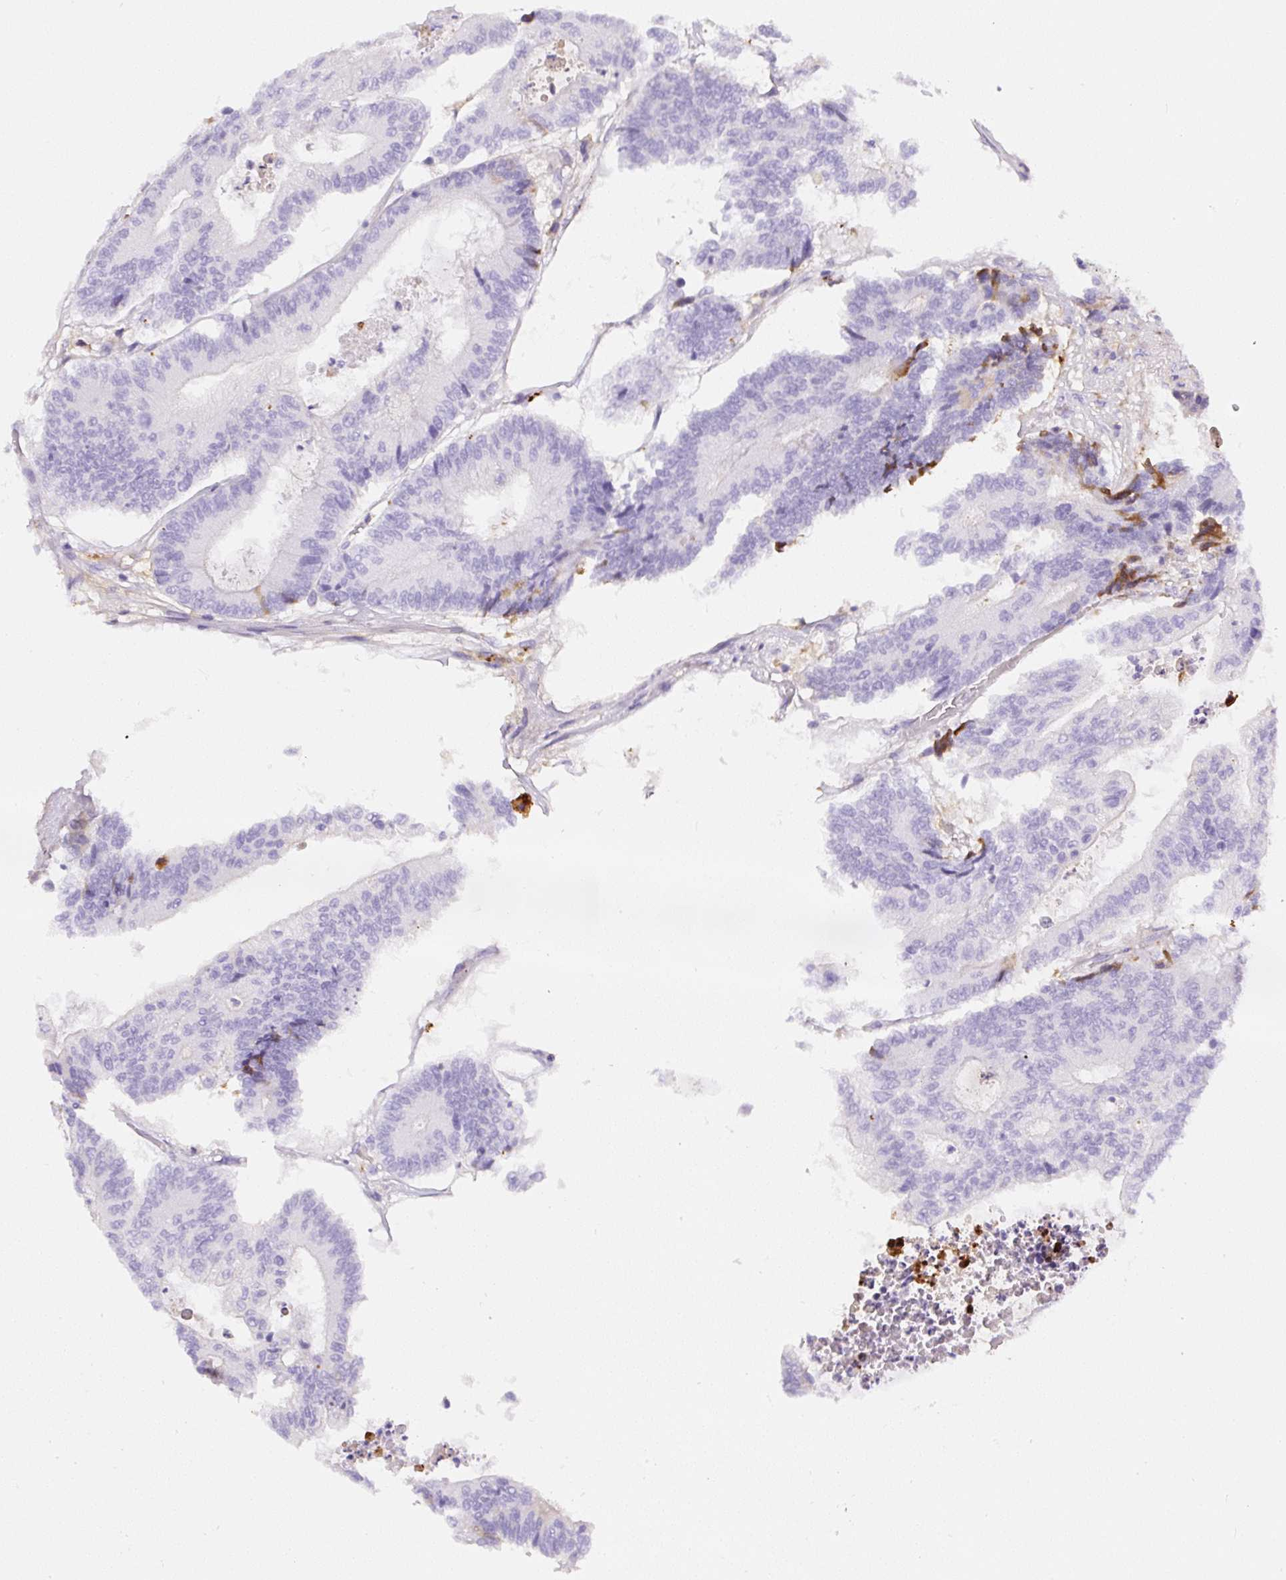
{"staining": {"intensity": "negative", "quantity": "none", "location": "none"}, "tissue": "colorectal cancer", "cell_type": "Tumor cells", "image_type": "cancer", "snomed": [{"axis": "morphology", "description": "Adenocarcinoma, NOS"}, {"axis": "topography", "description": "Colon"}], "caption": "This is an immunohistochemistry (IHC) image of human colorectal cancer (adenocarcinoma). There is no expression in tumor cells.", "gene": "APCS", "patient": {"sex": "female", "age": 84}}